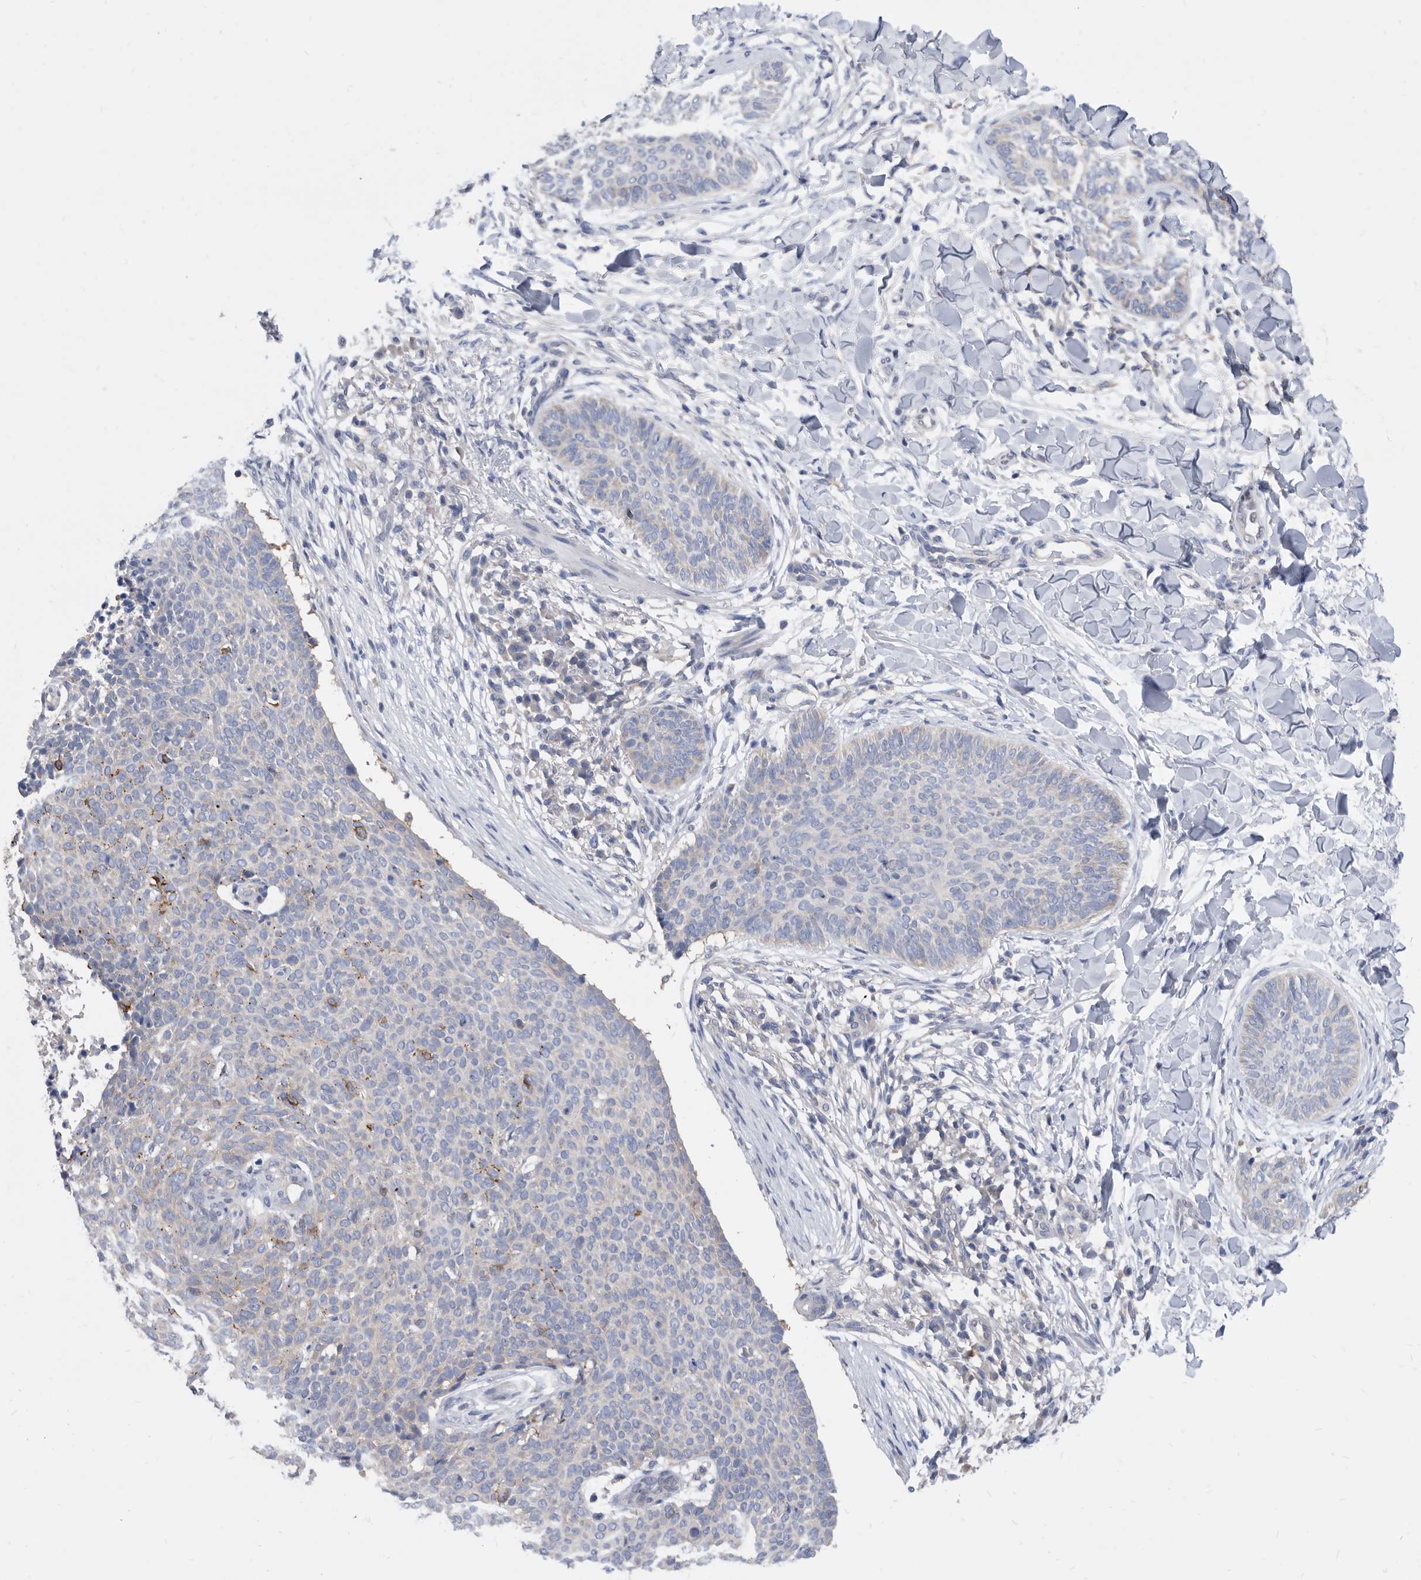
{"staining": {"intensity": "negative", "quantity": "none", "location": "none"}, "tissue": "skin cancer", "cell_type": "Tumor cells", "image_type": "cancer", "snomed": [{"axis": "morphology", "description": "Normal tissue, NOS"}, {"axis": "morphology", "description": "Basal cell carcinoma"}, {"axis": "topography", "description": "Skin"}], "caption": "This micrograph is of skin cancer stained with IHC to label a protein in brown with the nuclei are counter-stained blue. There is no staining in tumor cells.", "gene": "CCT4", "patient": {"sex": "male", "age": 50}}